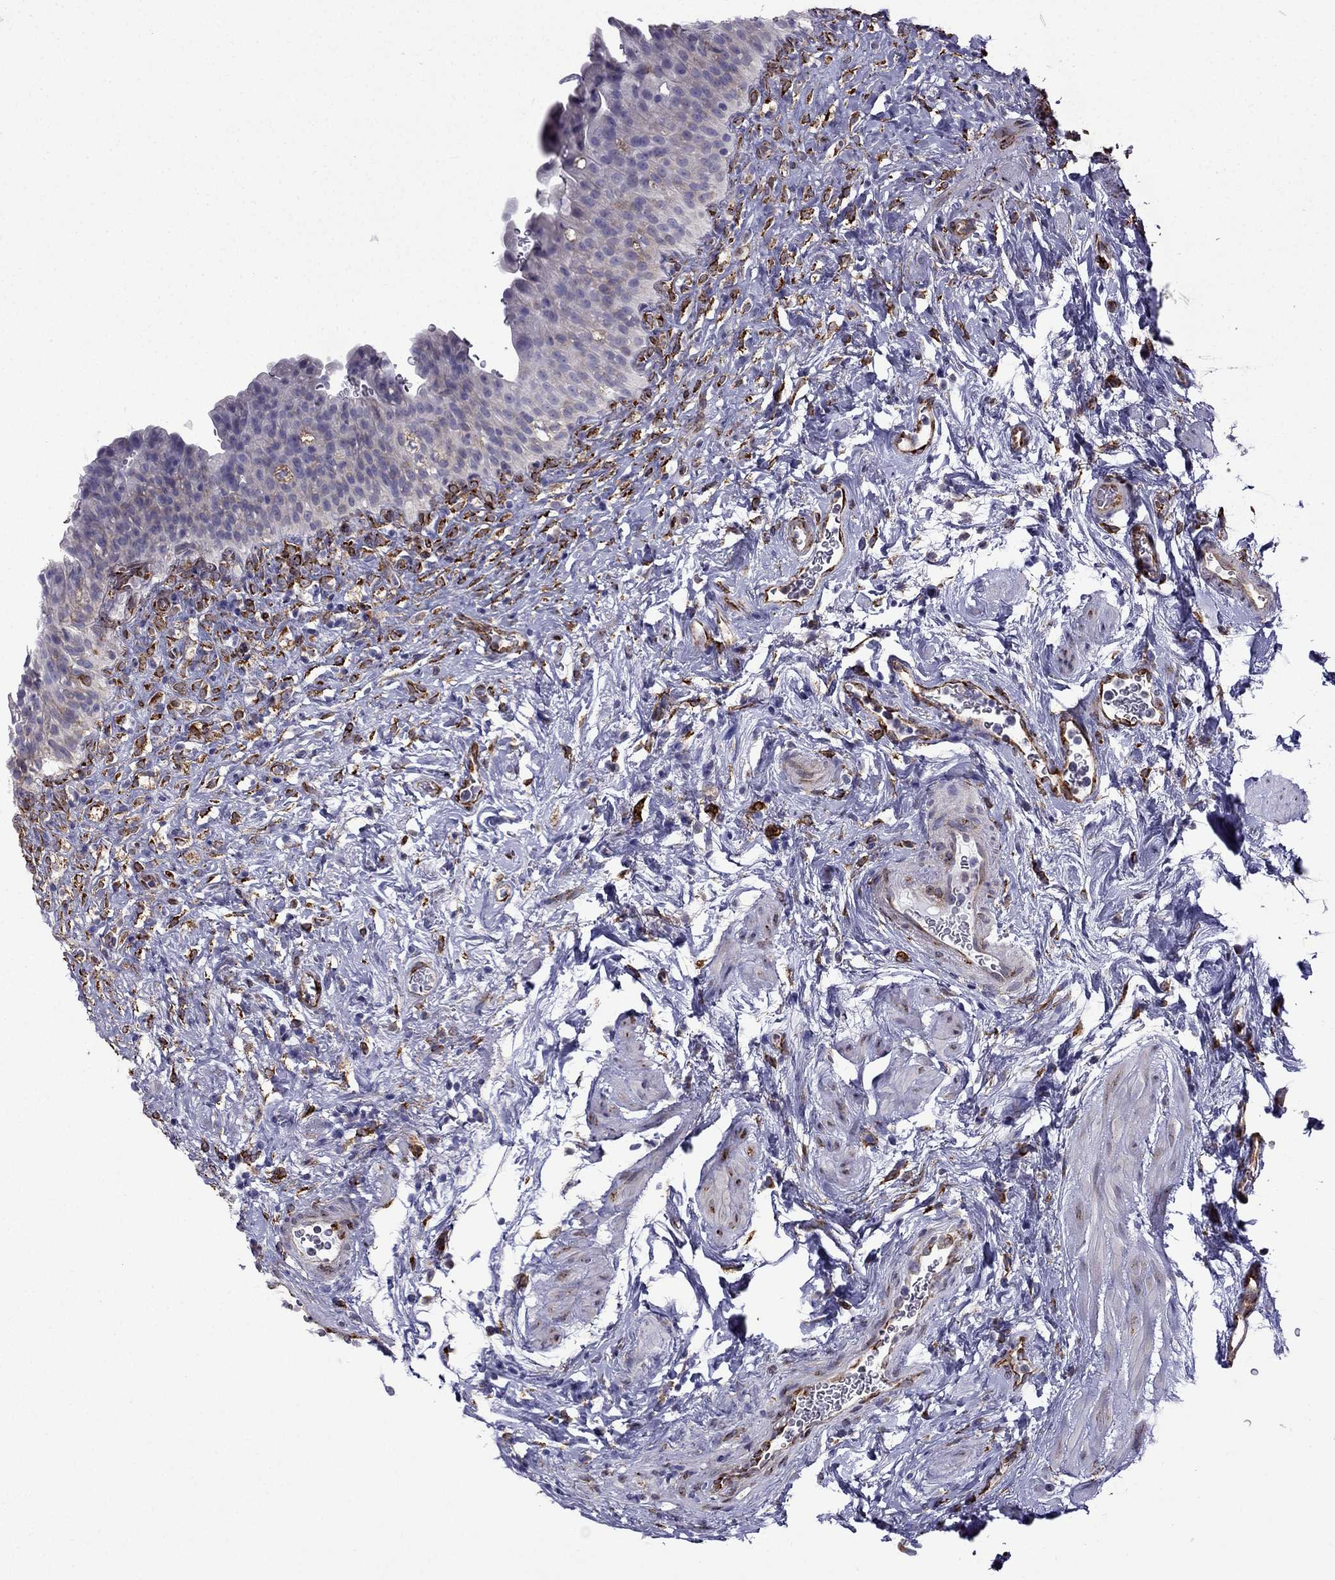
{"staining": {"intensity": "negative", "quantity": "none", "location": "none"}, "tissue": "urinary bladder", "cell_type": "Urothelial cells", "image_type": "normal", "snomed": [{"axis": "morphology", "description": "Normal tissue, NOS"}, {"axis": "topography", "description": "Urinary bladder"}], "caption": "Immunohistochemistry (IHC) histopathology image of unremarkable human urinary bladder stained for a protein (brown), which shows no expression in urothelial cells. Nuclei are stained in blue.", "gene": "IKBIP", "patient": {"sex": "male", "age": 76}}